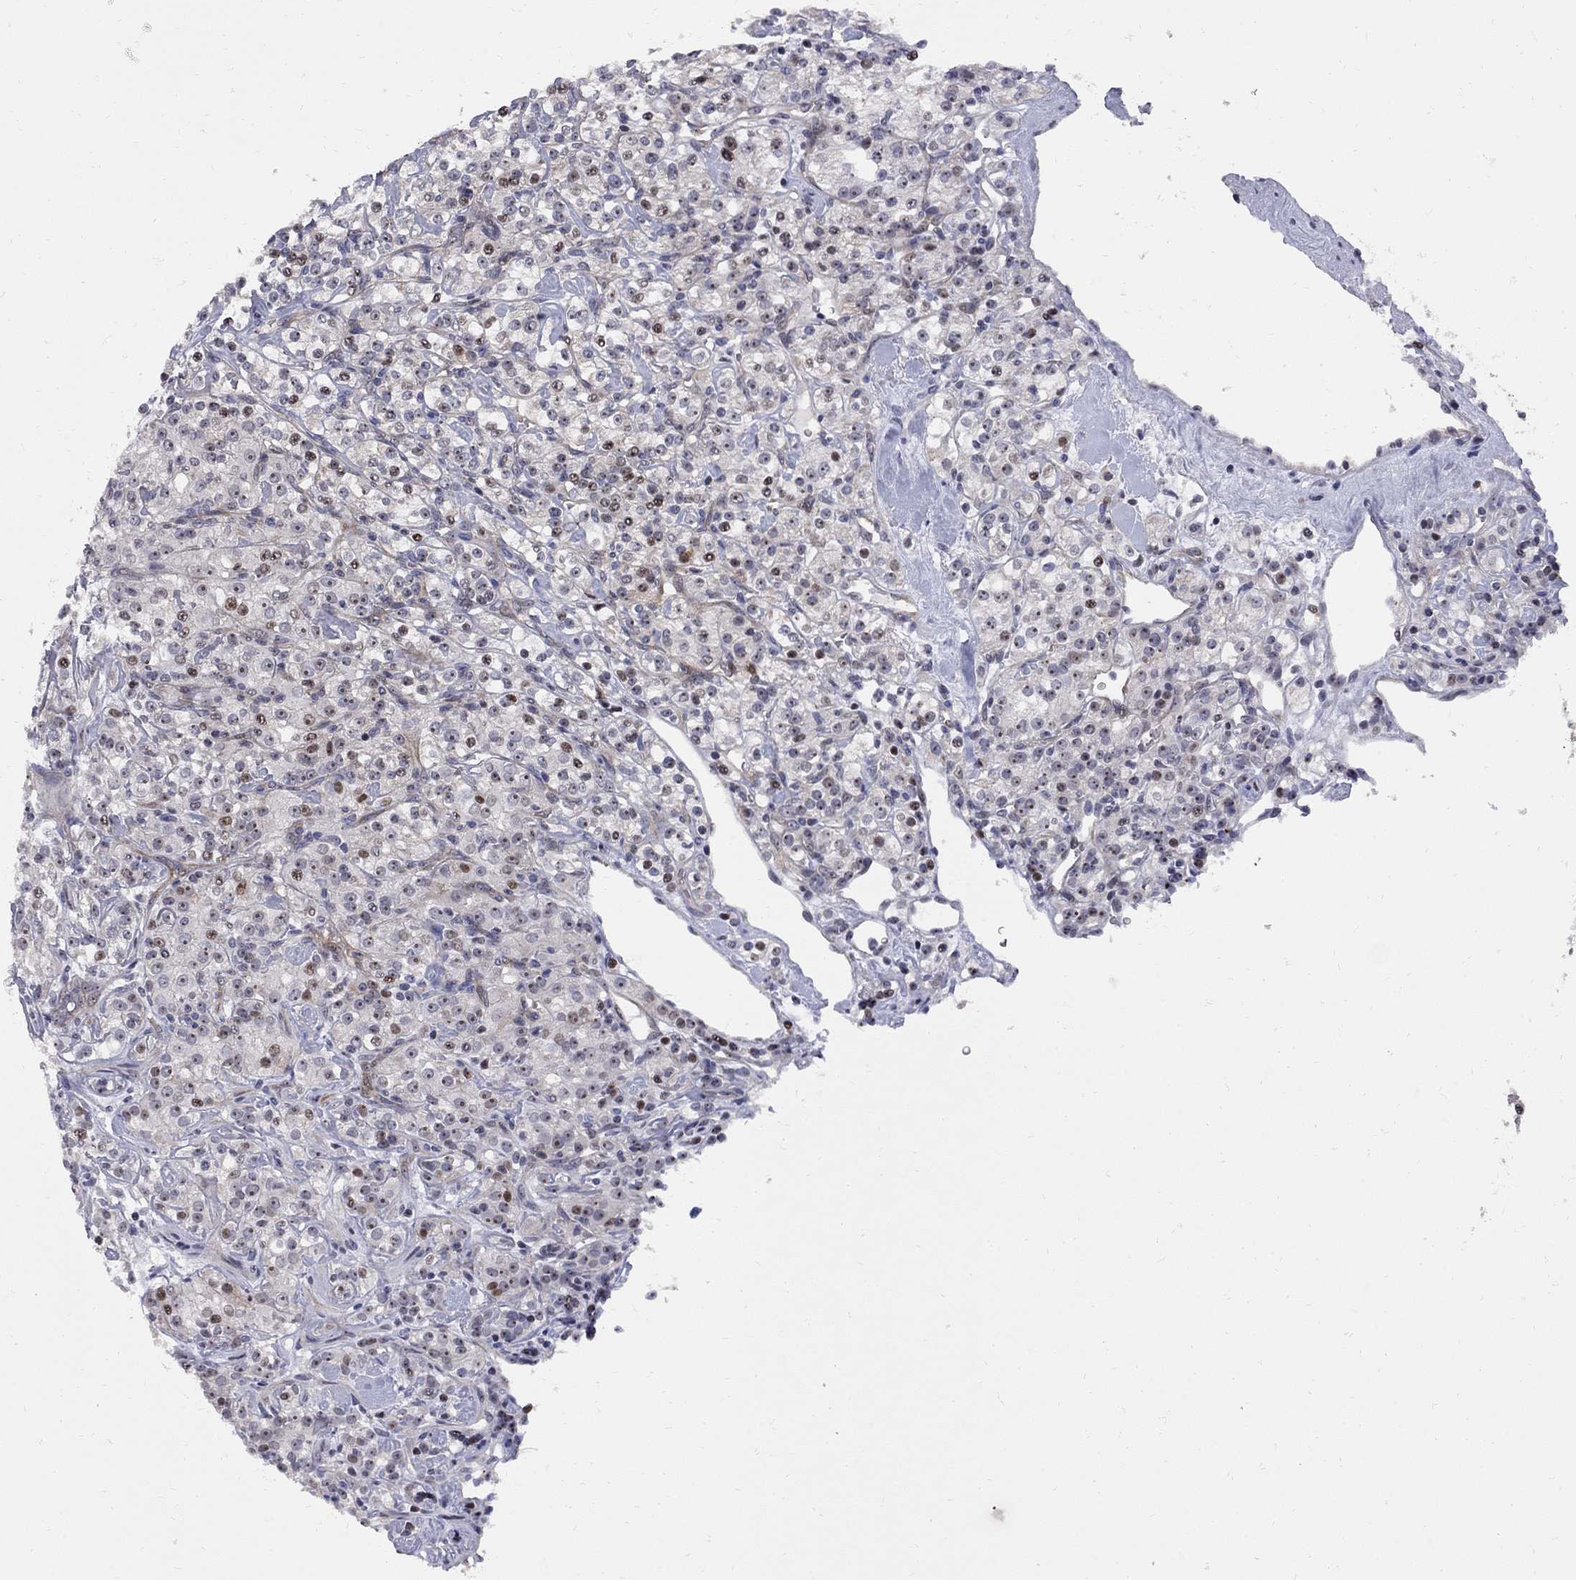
{"staining": {"intensity": "moderate", "quantity": "<25%", "location": "nuclear"}, "tissue": "renal cancer", "cell_type": "Tumor cells", "image_type": "cancer", "snomed": [{"axis": "morphology", "description": "Adenocarcinoma, NOS"}, {"axis": "topography", "description": "Kidney"}], "caption": "A brown stain labels moderate nuclear expression of a protein in human renal adenocarcinoma tumor cells.", "gene": "DHX33", "patient": {"sex": "male", "age": 77}}